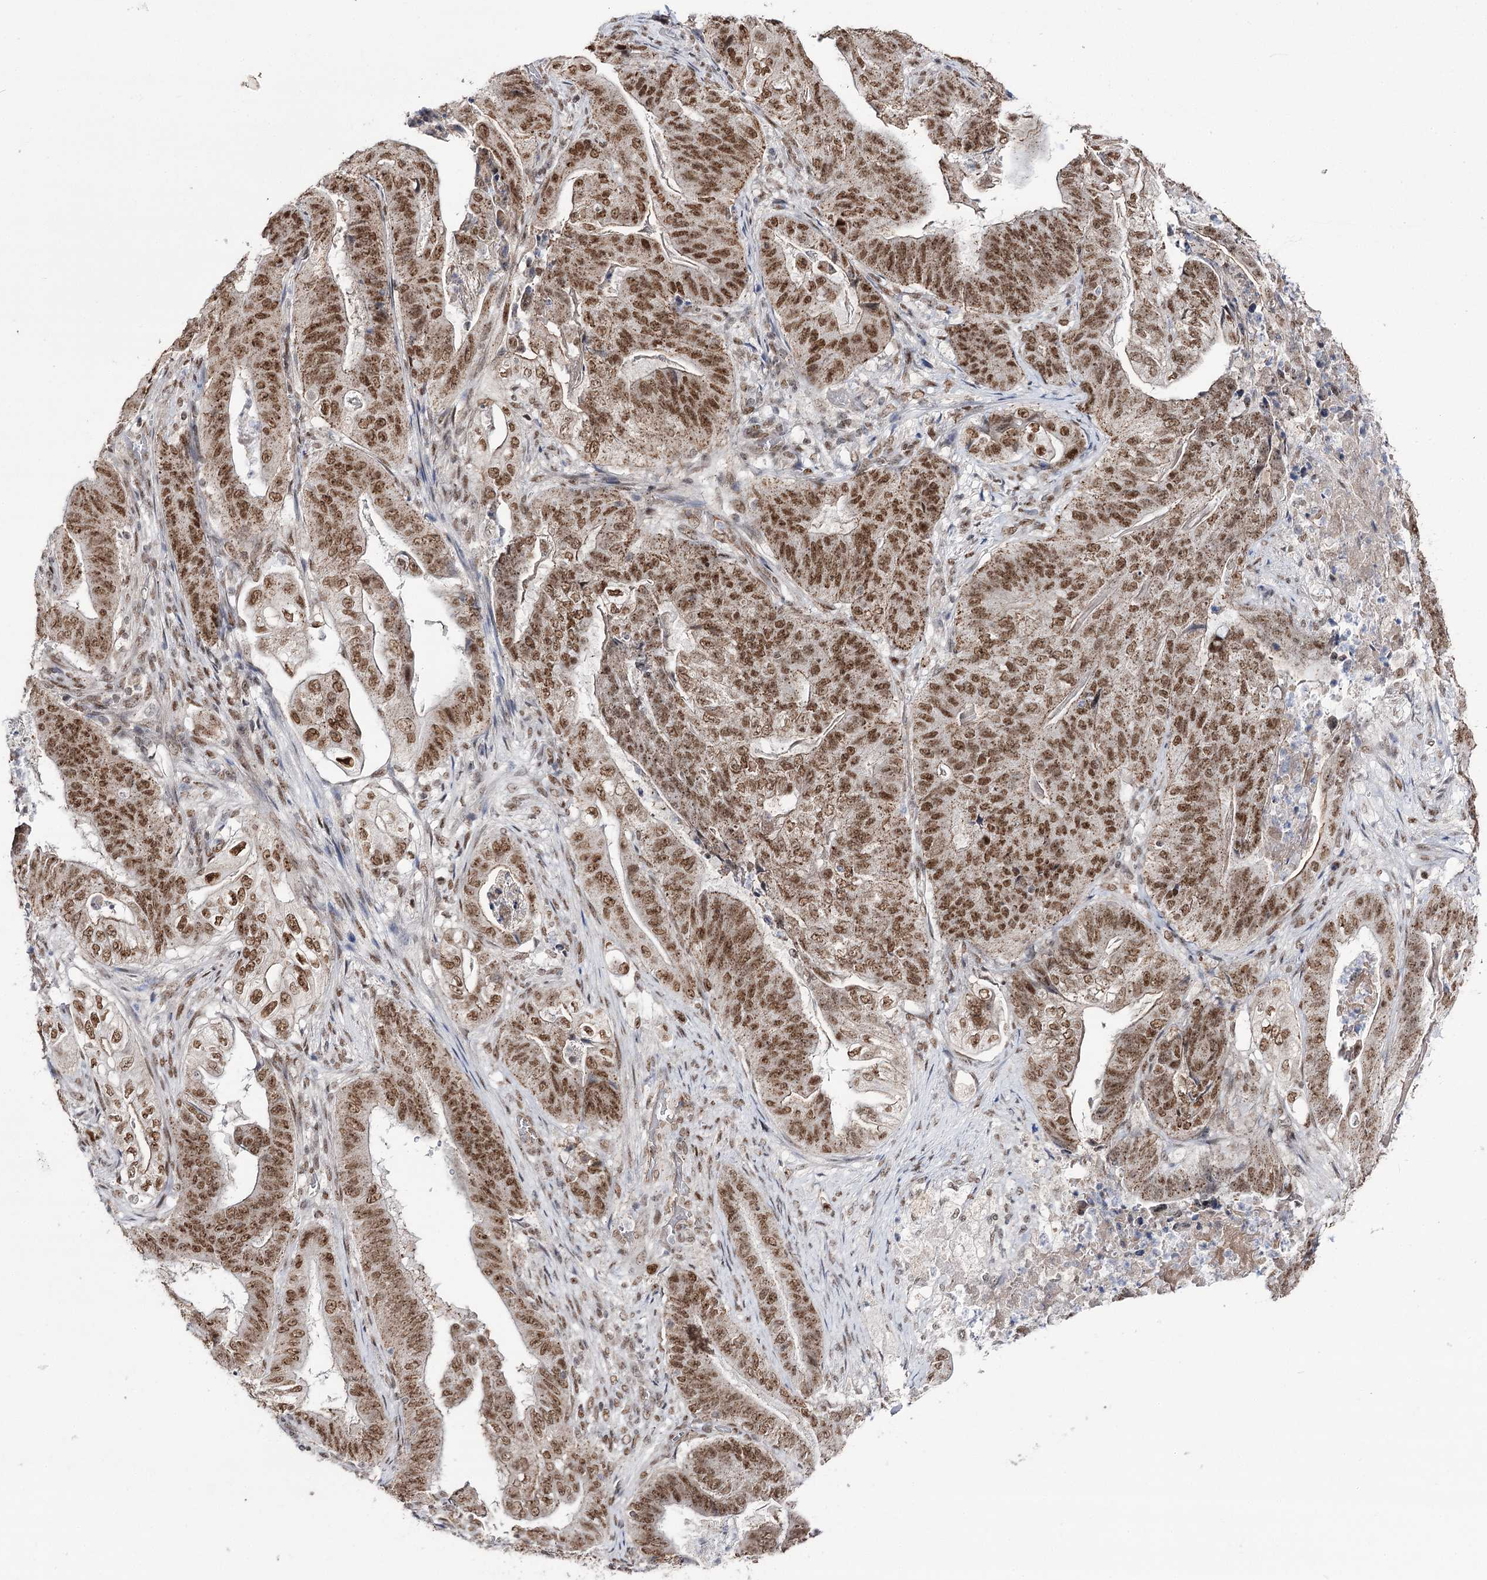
{"staining": {"intensity": "moderate", "quantity": ">75%", "location": "cytoplasmic/membranous,nuclear"}, "tissue": "stomach cancer", "cell_type": "Tumor cells", "image_type": "cancer", "snomed": [{"axis": "morphology", "description": "Adenocarcinoma, NOS"}, {"axis": "topography", "description": "Stomach"}], "caption": "Protein expression analysis of human adenocarcinoma (stomach) reveals moderate cytoplasmic/membranous and nuclear positivity in approximately >75% of tumor cells. (brown staining indicates protein expression, while blue staining denotes nuclei).", "gene": "VGLL4", "patient": {"sex": "female", "age": 73}}